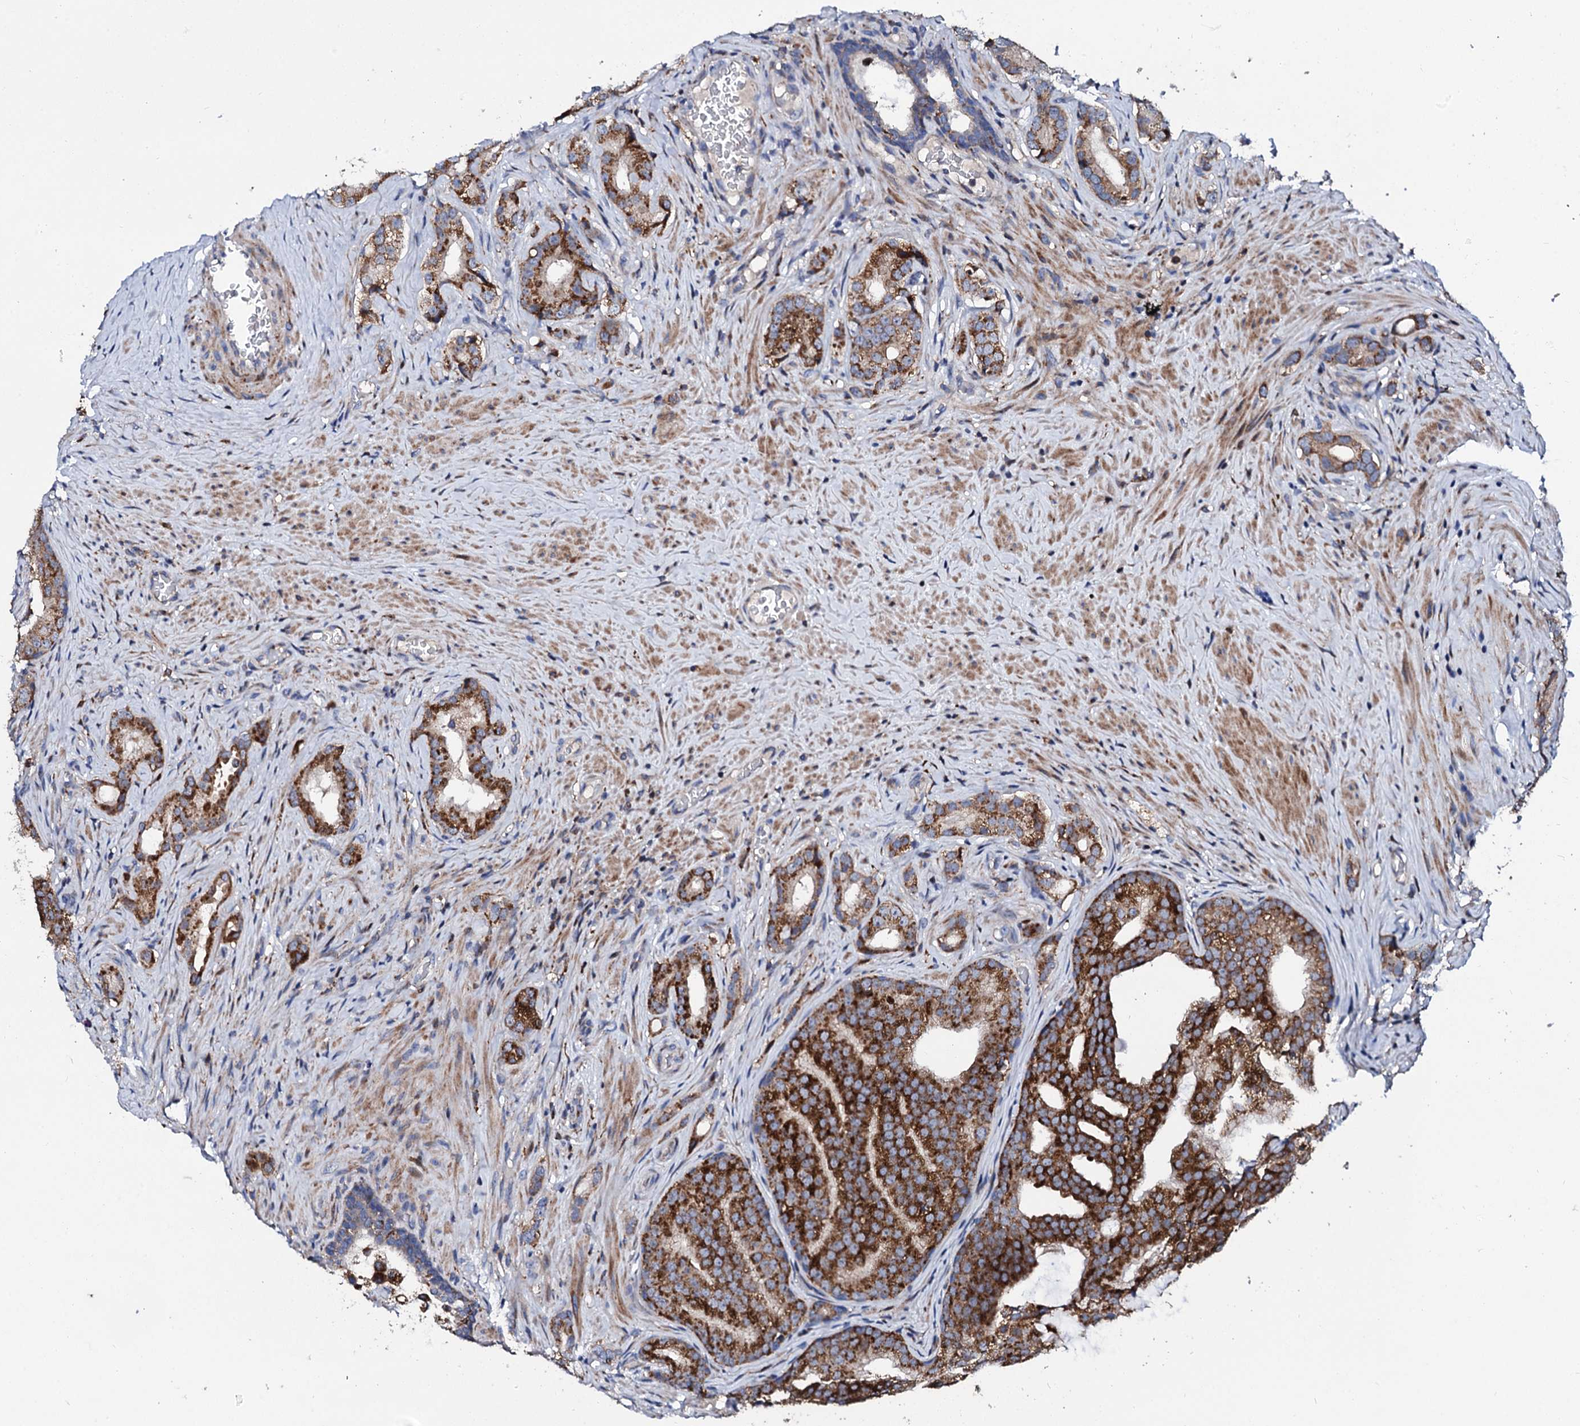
{"staining": {"intensity": "strong", "quantity": ">75%", "location": "cytoplasmic/membranous"}, "tissue": "prostate cancer", "cell_type": "Tumor cells", "image_type": "cancer", "snomed": [{"axis": "morphology", "description": "Adenocarcinoma, Low grade"}, {"axis": "topography", "description": "Prostate"}], "caption": "Low-grade adenocarcinoma (prostate) tissue shows strong cytoplasmic/membranous positivity in approximately >75% of tumor cells", "gene": "TCIRG1", "patient": {"sex": "male", "age": 71}}